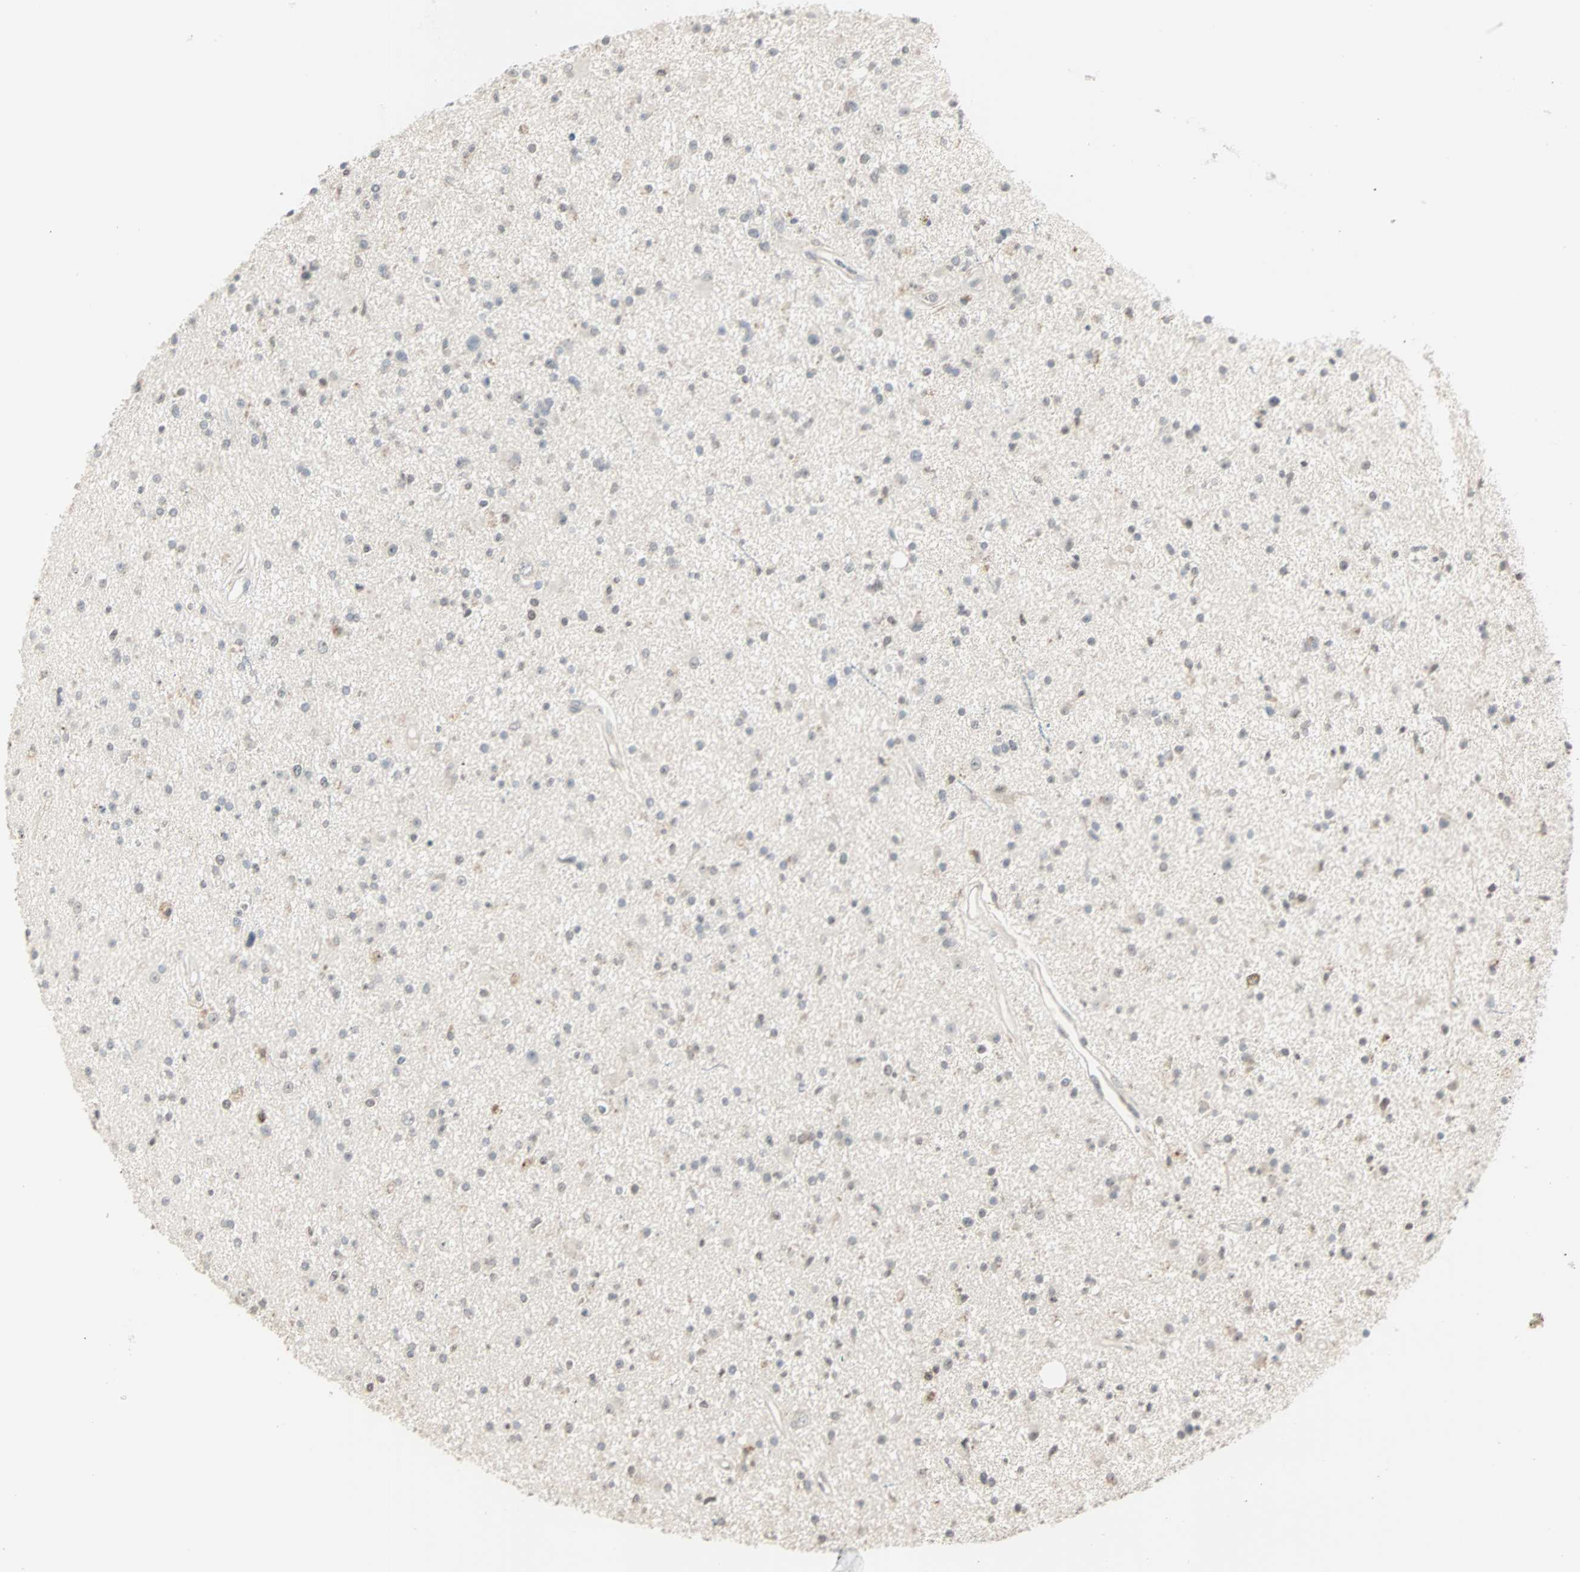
{"staining": {"intensity": "weak", "quantity": "<25%", "location": "cytoplasmic/membranous,nuclear"}, "tissue": "glioma", "cell_type": "Tumor cells", "image_type": "cancer", "snomed": [{"axis": "morphology", "description": "Glioma, malignant, High grade"}, {"axis": "topography", "description": "Brain"}], "caption": "The histopathology image exhibits no staining of tumor cells in glioma.", "gene": "KDM4A", "patient": {"sex": "male", "age": 33}}